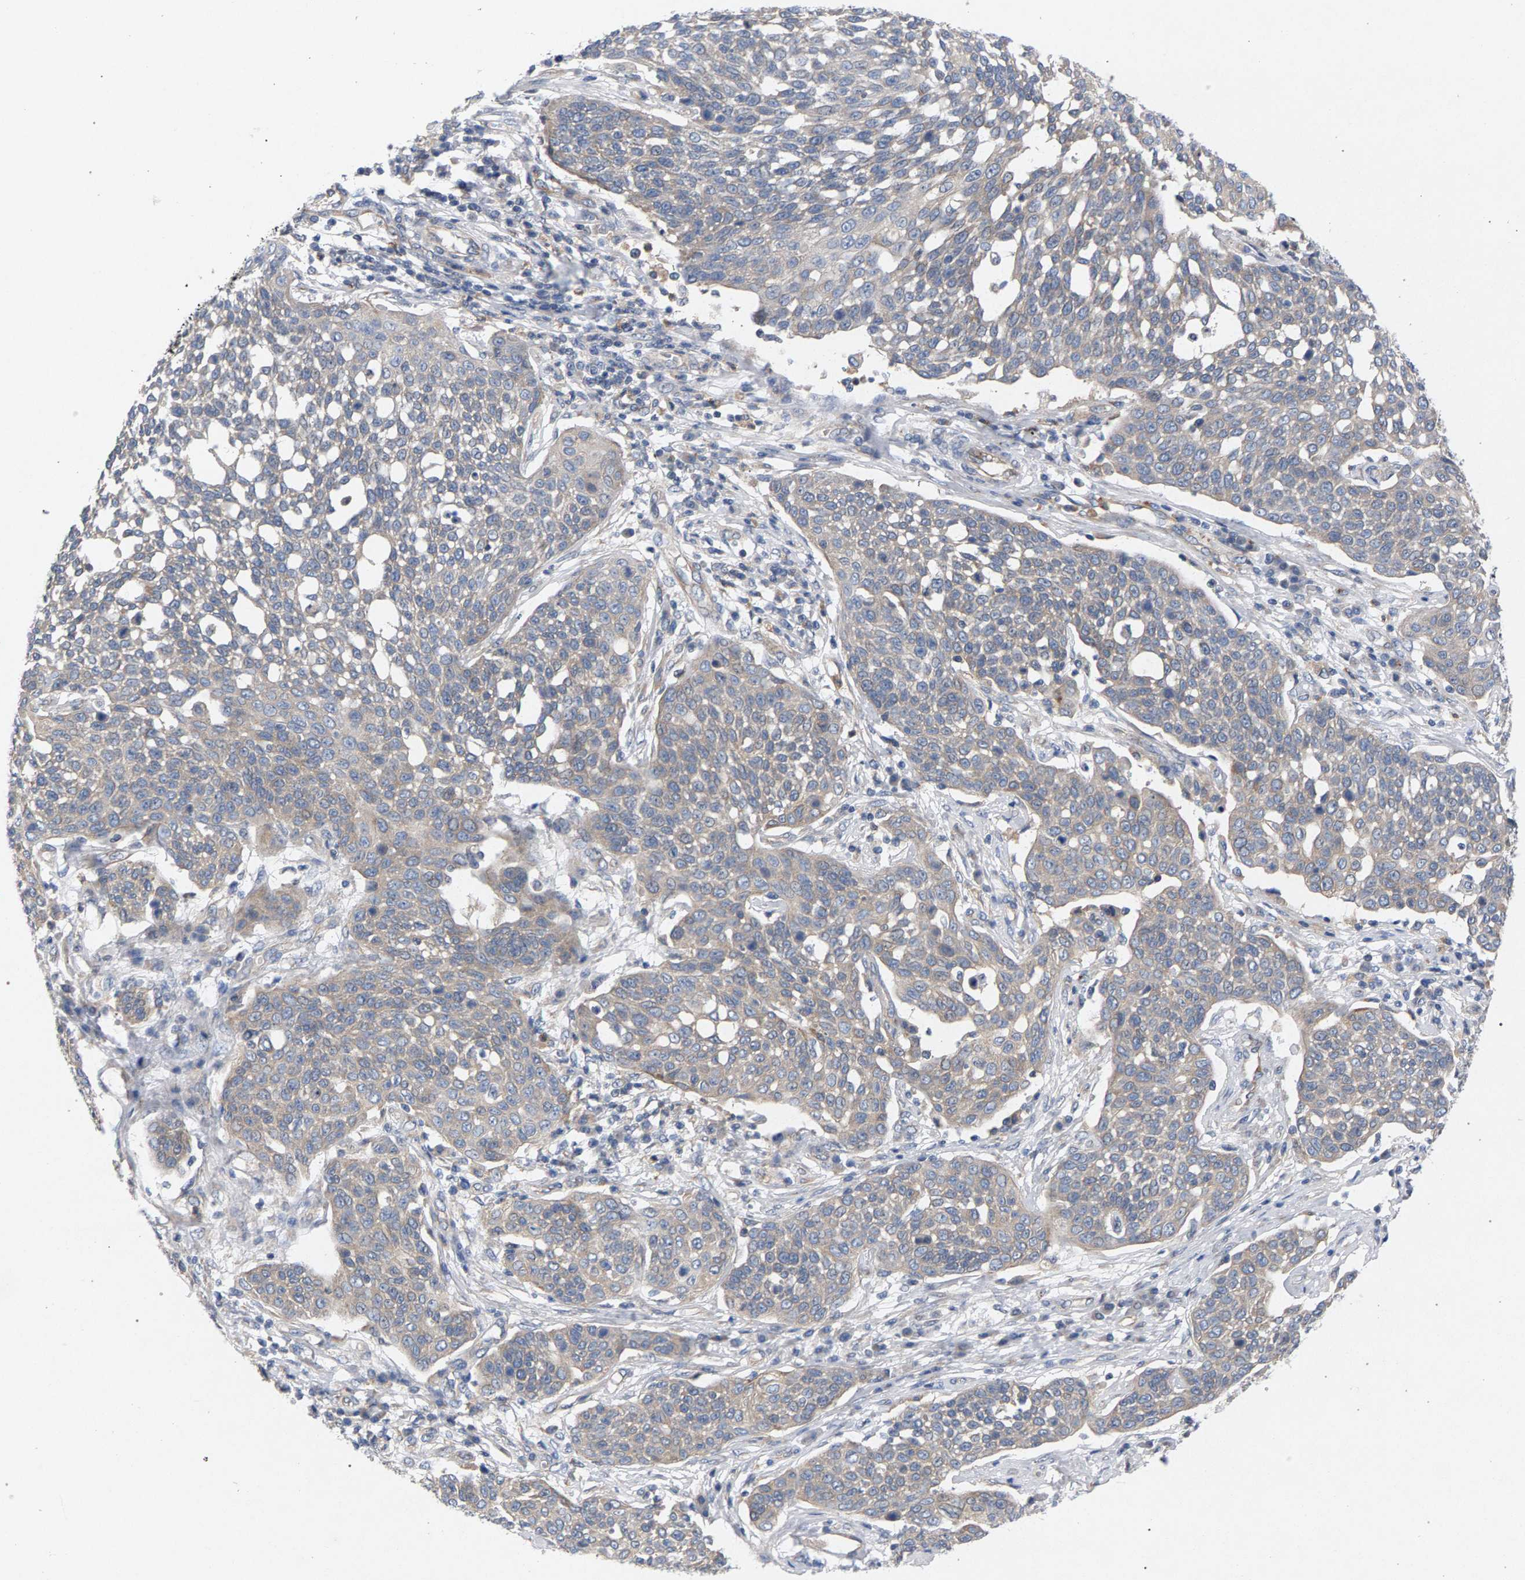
{"staining": {"intensity": "weak", "quantity": "<25%", "location": "cytoplasmic/membranous"}, "tissue": "cervical cancer", "cell_type": "Tumor cells", "image_type": "cancer", "snomed": [{"axis": "morphology", "description": "Squamous cell carcinoma, NOS"}, {"axis": "topography", "description": "Cervix"}], "caption": "There is no significant expression in tumor cells of squamous cell carcinoma (cervical).", "gene": "MAMDC2", "patient": {"sex": "female", "age": 34}}